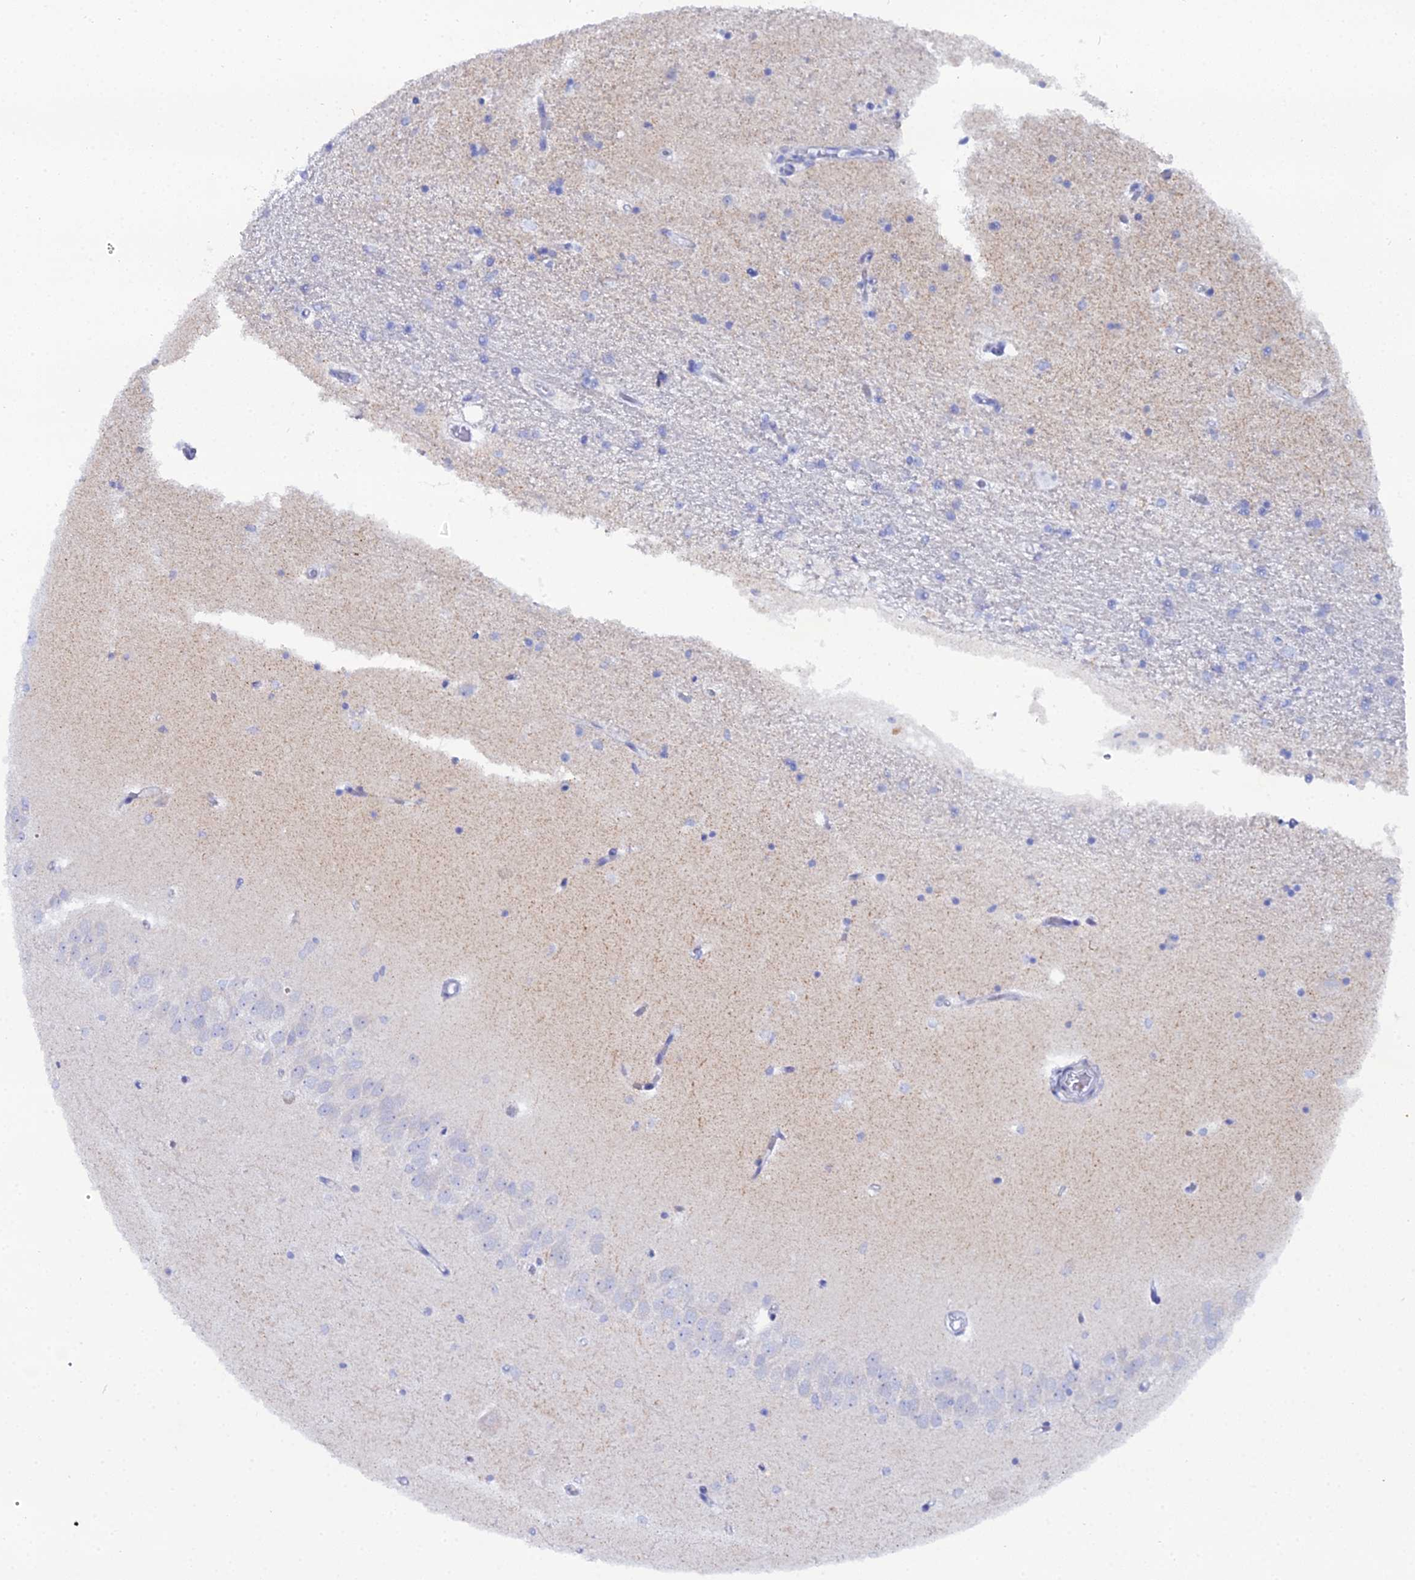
{"staining": {"intensity": "negative", "quantity": "none", "location": "none"}, "tissue": "hippocampus", "cell_type": "Glial cells", "image_type": "normal", "snomed": [{"axis": "morphology", "description": "Normal tissue, NOS"}, {"axis": "topography", "description": "Hippocampus"}], "caption": "High magnification brightfield microscopy of normal hippocampus stained with DAB (3,3'-diaminobenzidine) (brown) and counterstained with hematoxylin (blue): glial cells show no significant expression.", "gene": "DHX34", "patient": {"sex": "male", "age": 45}}